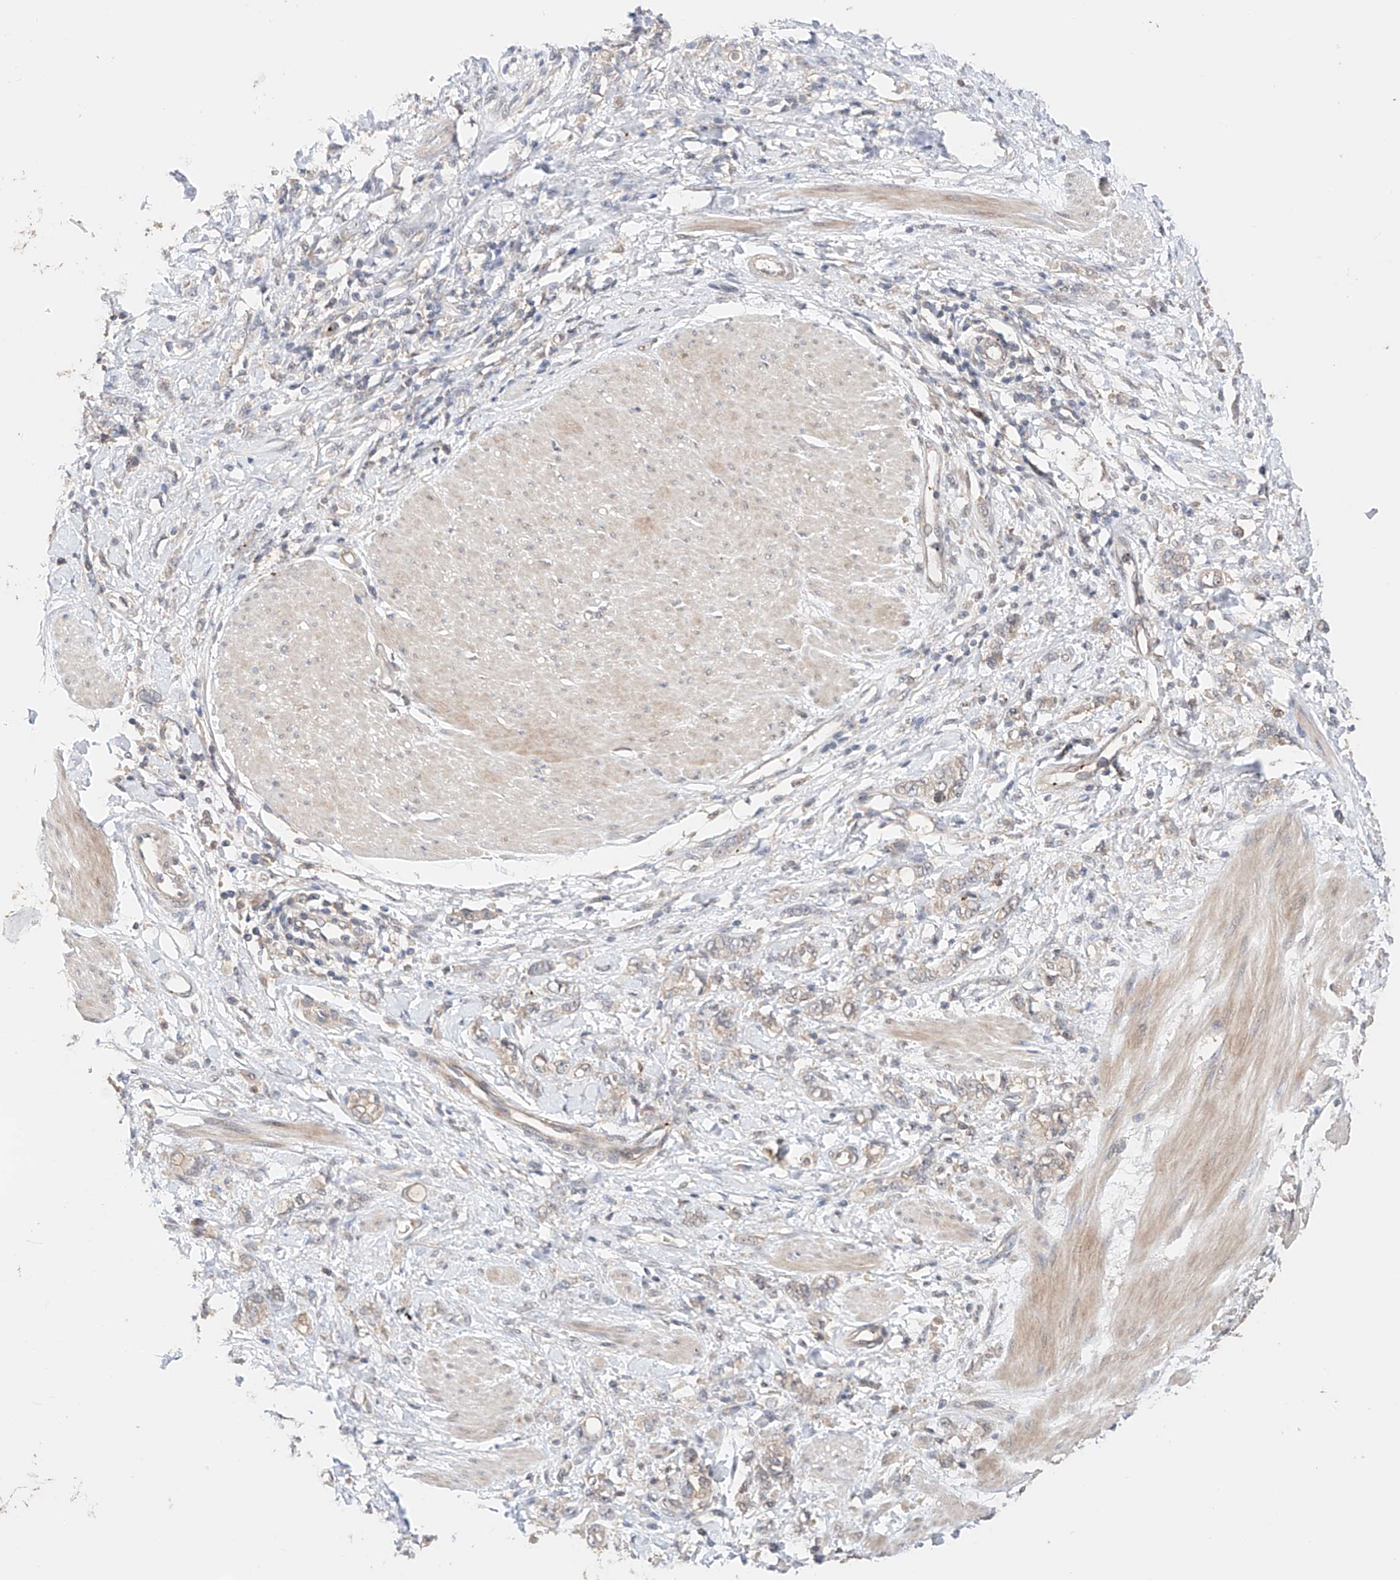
{"staining": {"intensity": "negative", "quantity": "none", "location": "none"}, "tissue": "stomach cancer", "cell_type": "Tumor cells", "image_type": "cancer", "snomed": [{"axis": "morphology", "description": "Adenocarcinoma, NOS"}, {"axis": "topography", "description": "Stomach"}], "caption": "Tumor cells are negative for brown protein staining in stomach adenocarcinoma.", "gene": "ZFHX2", "patient": {"sex": "female", "age": 76}}